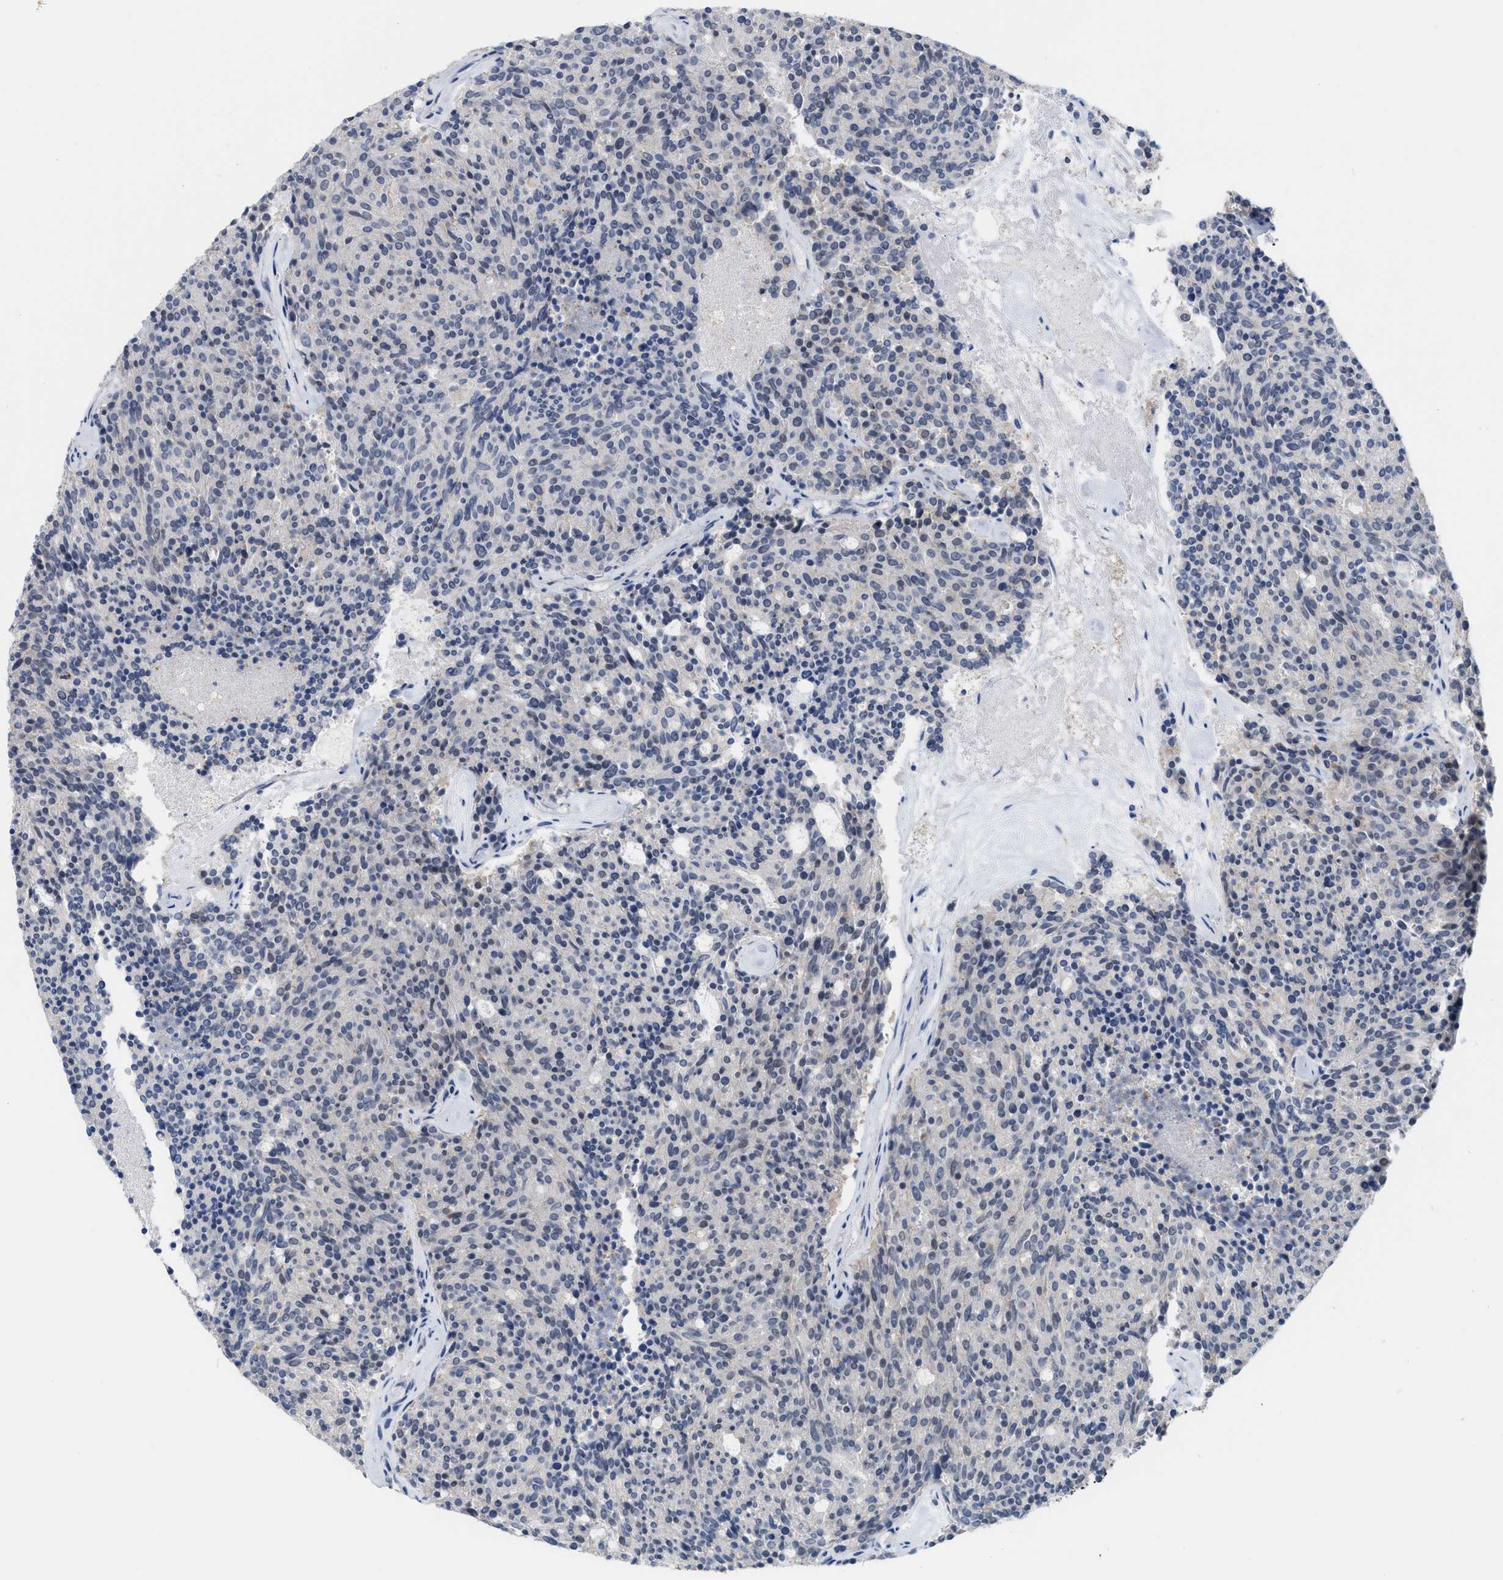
{"staining": {"intensity": "negative", "quantity": "none", "location": "none"}, "tissue": "carcinoid", "cell_type": "Tumor cells", "image_type": "cancer", "snomed": [{"axis": "morphology", "description": "Carcinoid, malignant, NOS"}, {"axis": "topography", "description": "Pancreas"}], "caption": "Immunohistochemistry micrograph of neoplastic tissue: human carcinoid stained with DAB demonstrates no significant protein staining in tumor cells.", "gene": "BAIAP2L1", "patient": {"sex": "female", "age": 54}}